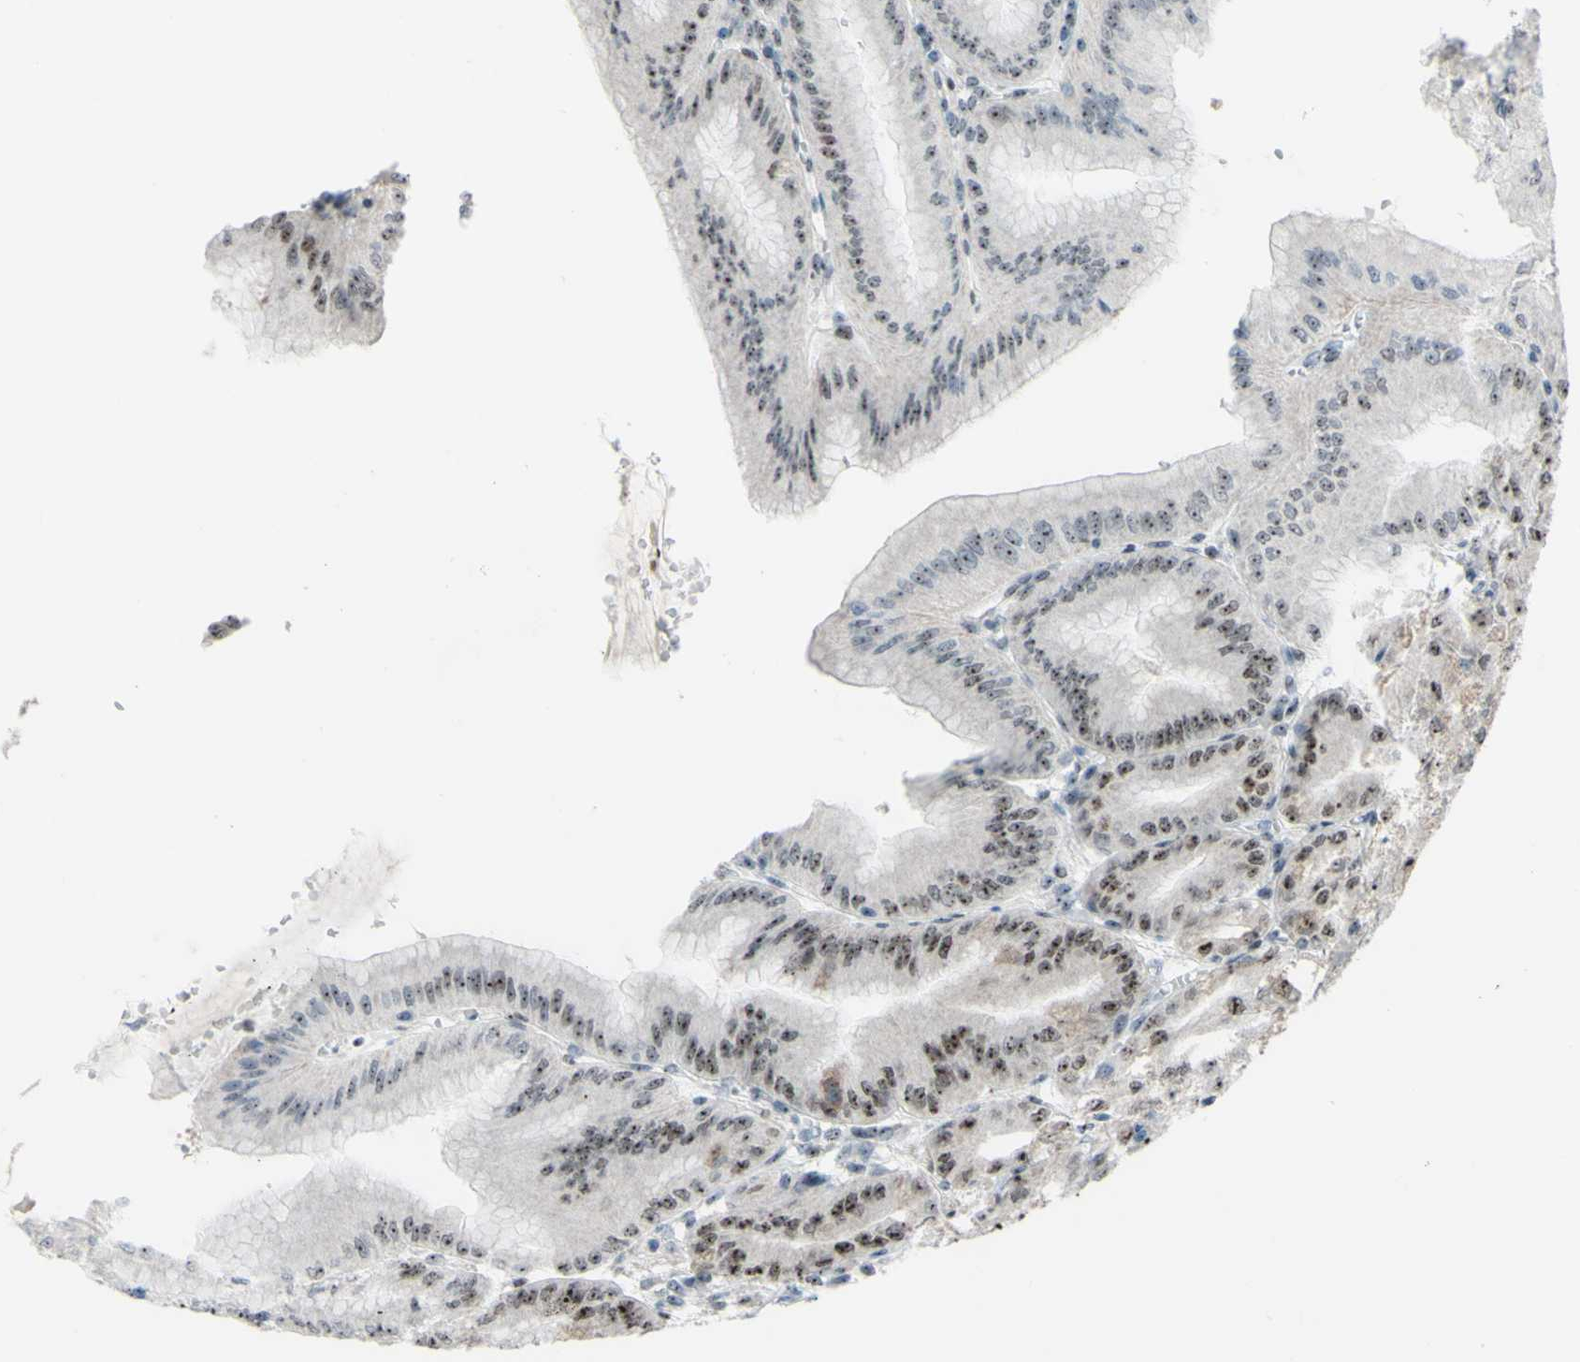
{"staining": {"intensity": "strong", "quantity": ">75%", "location": "cytoplasmic/membranous,nuclear"}, "tissue": "stomach", "cell_type": "Glandular cells", "image_type": "normal", "snomed": [{"axis": "morphology", "description": "Normal tissue, NOS"}, {"axis": "topography", "description": "Stomach, lower"}], "caption": "Stomach stained with DAB IHC reveals high levels of strong cytoplasmic/membranous,nuclear expression in about >75% of glandular cells.", "gene": "POLR1A", "patient": {"sex": "male", "age": 71}}